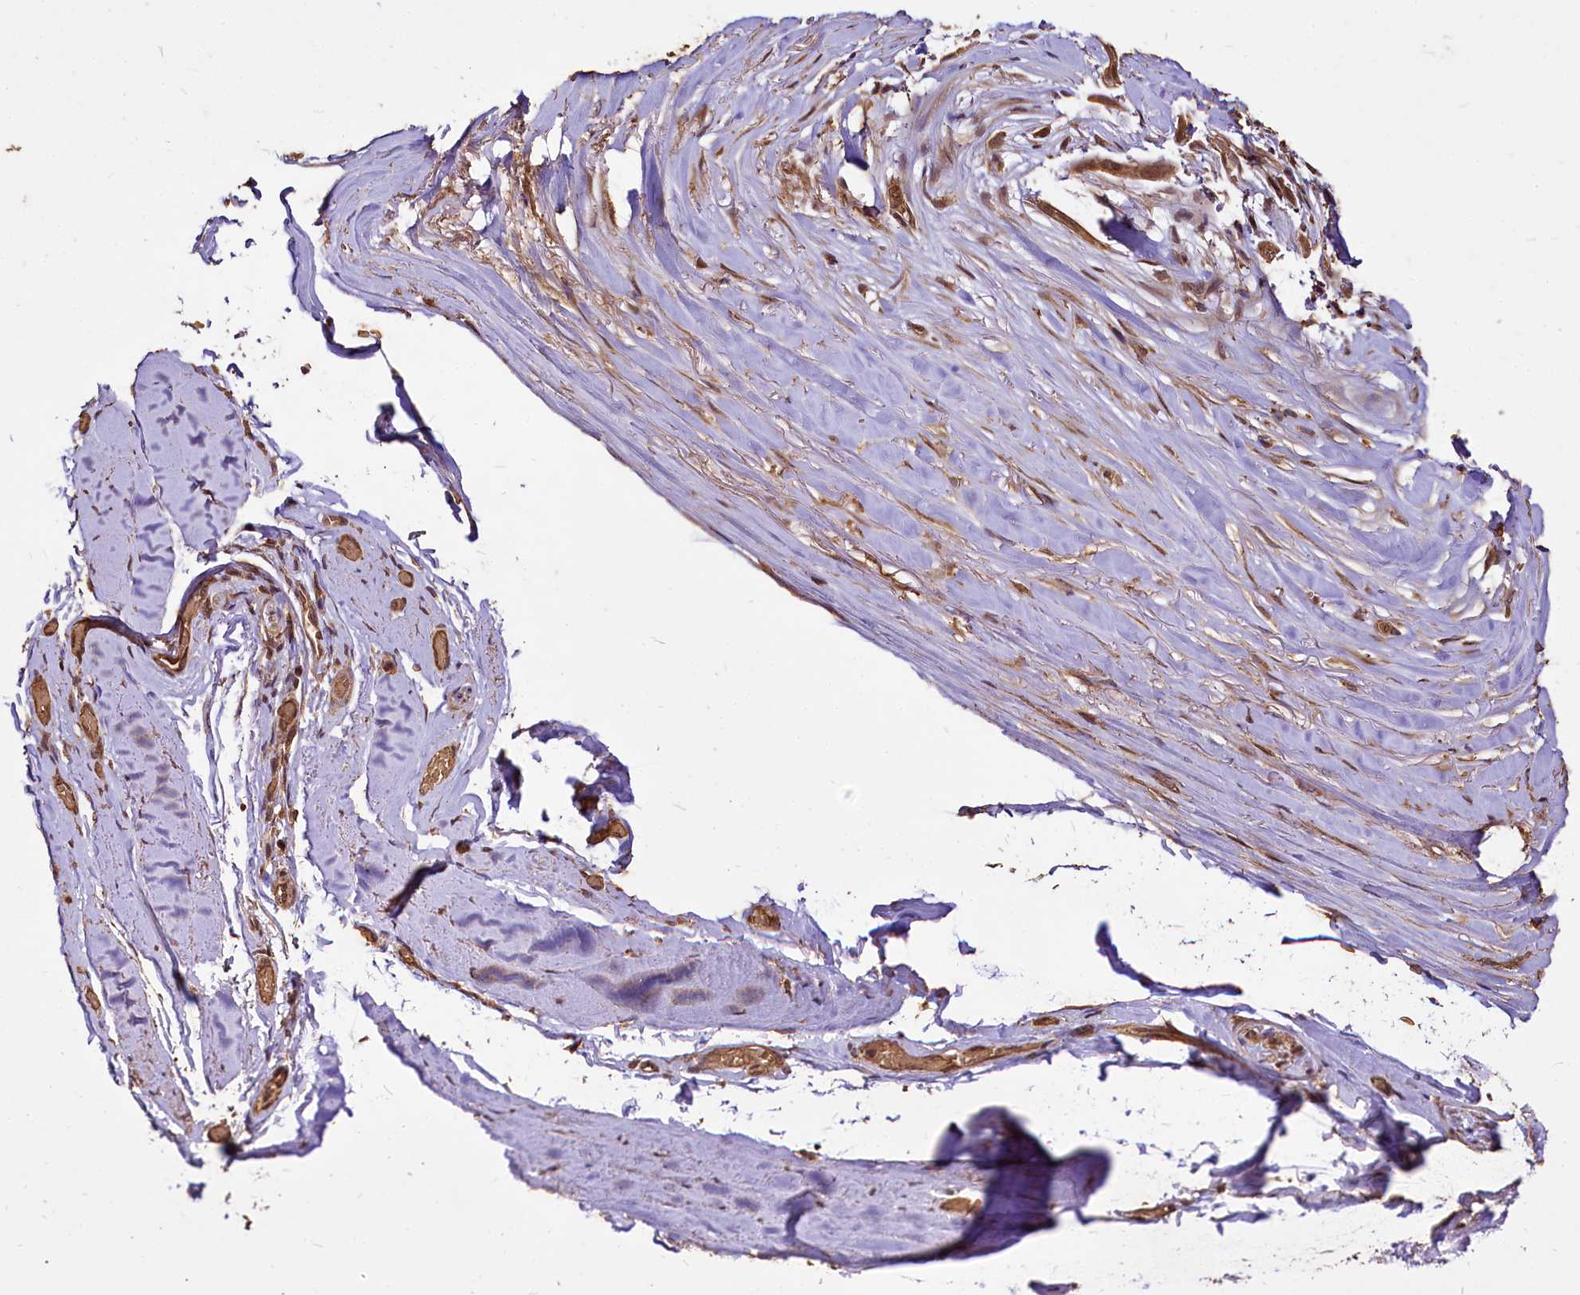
{"staining": {"intensity": "strong", "quantity": ">75%", "location": "cytoplasmic/membranous"}, "tissue": "adipose tissue", "cell_type": "Adipocytes", "image_type": "normal", "snomed": [{"axis": "morphology", "description": "Normal tissue, NOS"}, {"axis": "morphology", "description": "Basal cell carcinoma"}, {"axis": "topography", "description": "Skin"}], "caption": "Strong cytoplasmic/membranous staining for a protein is seen in about >75% of adipocytes of benign adipose tissue using IHC.", "gene": "VPS51", "patient": {"sex": "female", "age": 89}}